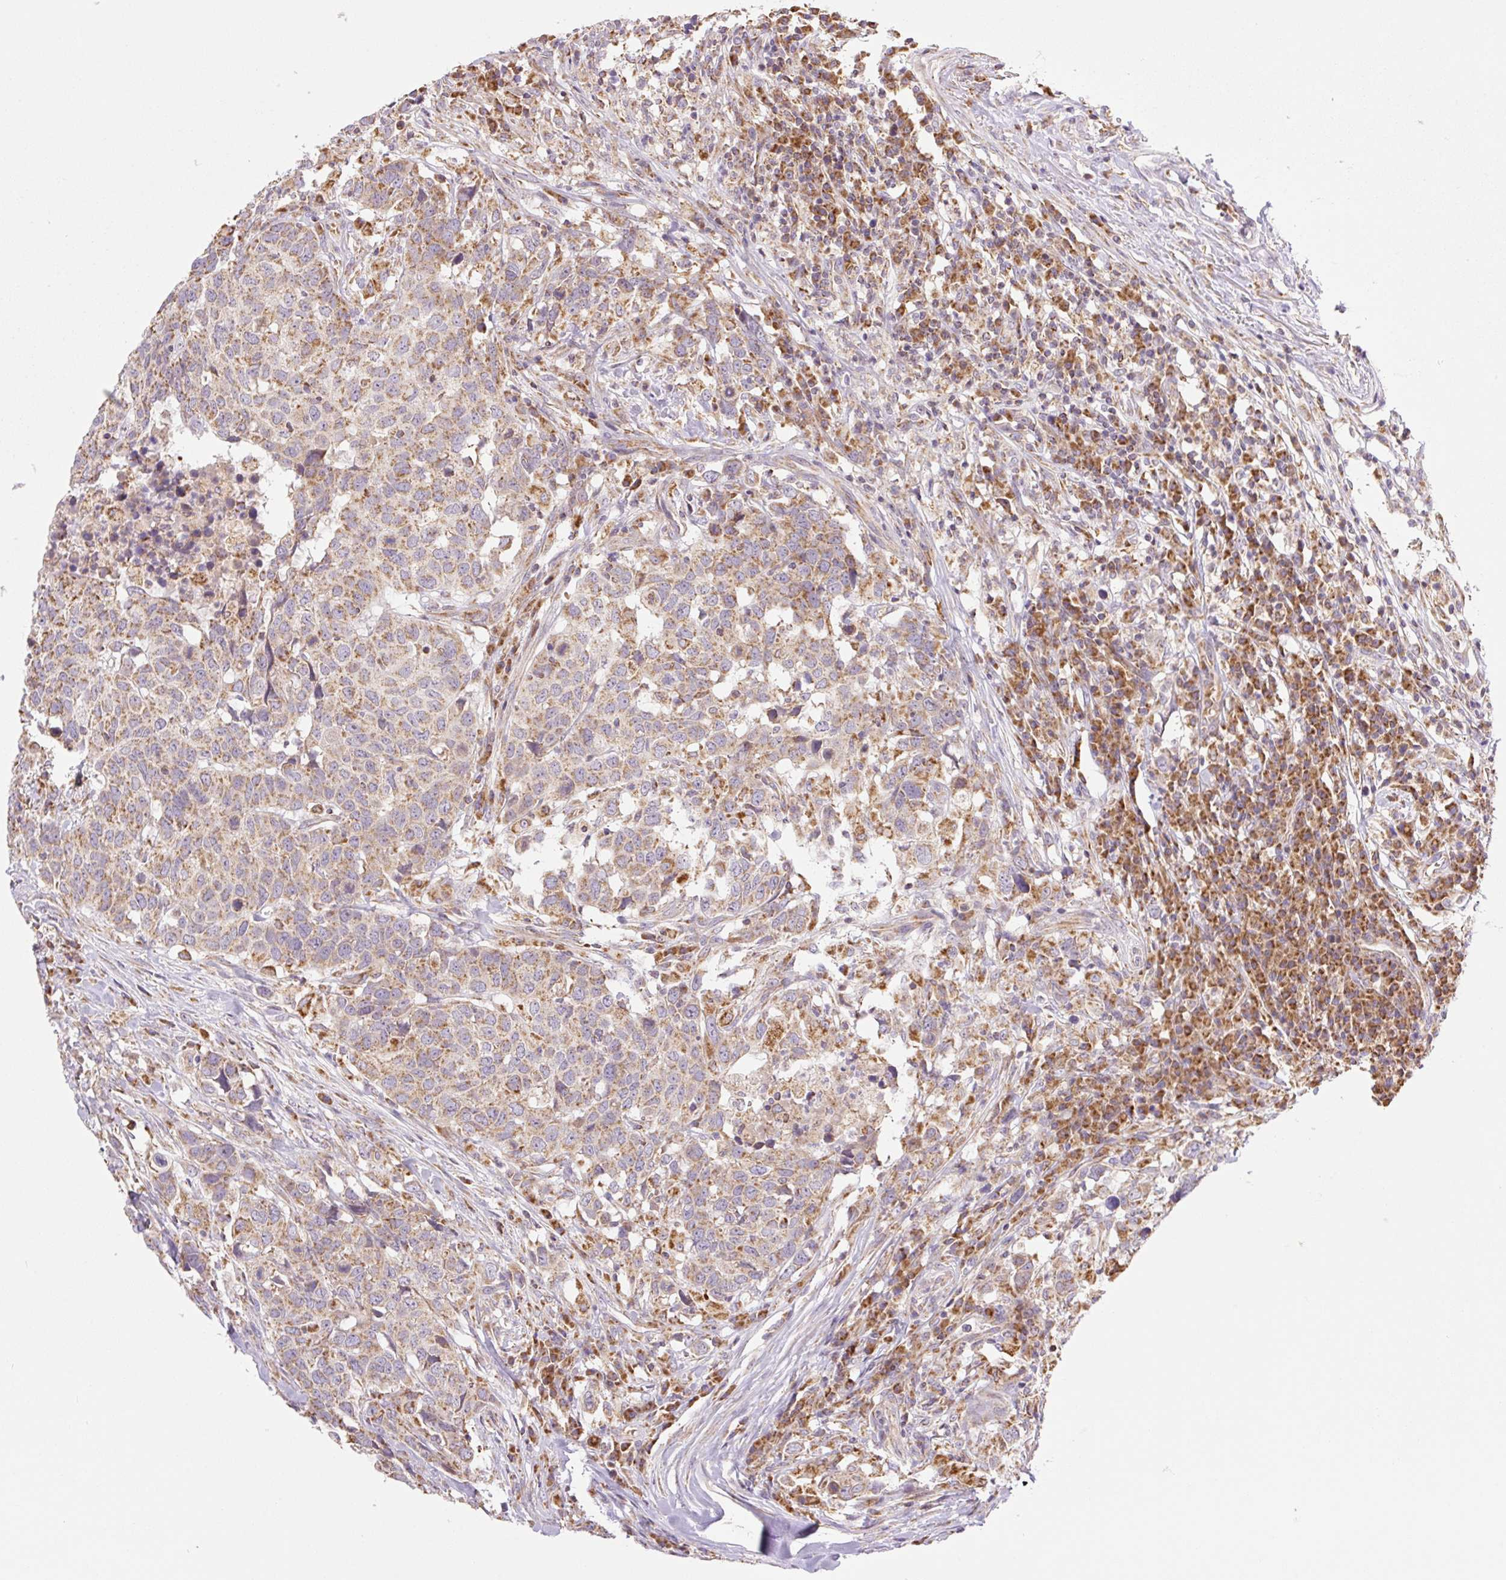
{"staining": {"intensity": "weak", "quantity": ">75%", "location": "cytoplasmic/membranous"}, "tissue": "head and neck cancer", "cell_type": "Tumor cells", "image_type": "cancer", "snomed": [{"axis": "morphology", "description": "Normal tissue, NOS"}, {"axis": "morphology", "description": "Squamous cell carcinoma, NOS"}, {"axis": "topography", "description": "Skeletal muscle"}, {"axis": "topography", "description": "Vascular tissue"}, {"axis": "topography", "description": "Peripheral nerve tissue"}, {"axis": "topography", "description": "Head-Neck"}], "caption": "Weak cytoplasmic/membranous expression for a protein is present in approximately >75% of tumor cells of head and neck squamous cell carcinoma using IHC.", "gene": "GOSR2", "patient": {"sex": "male", "age": 66}}